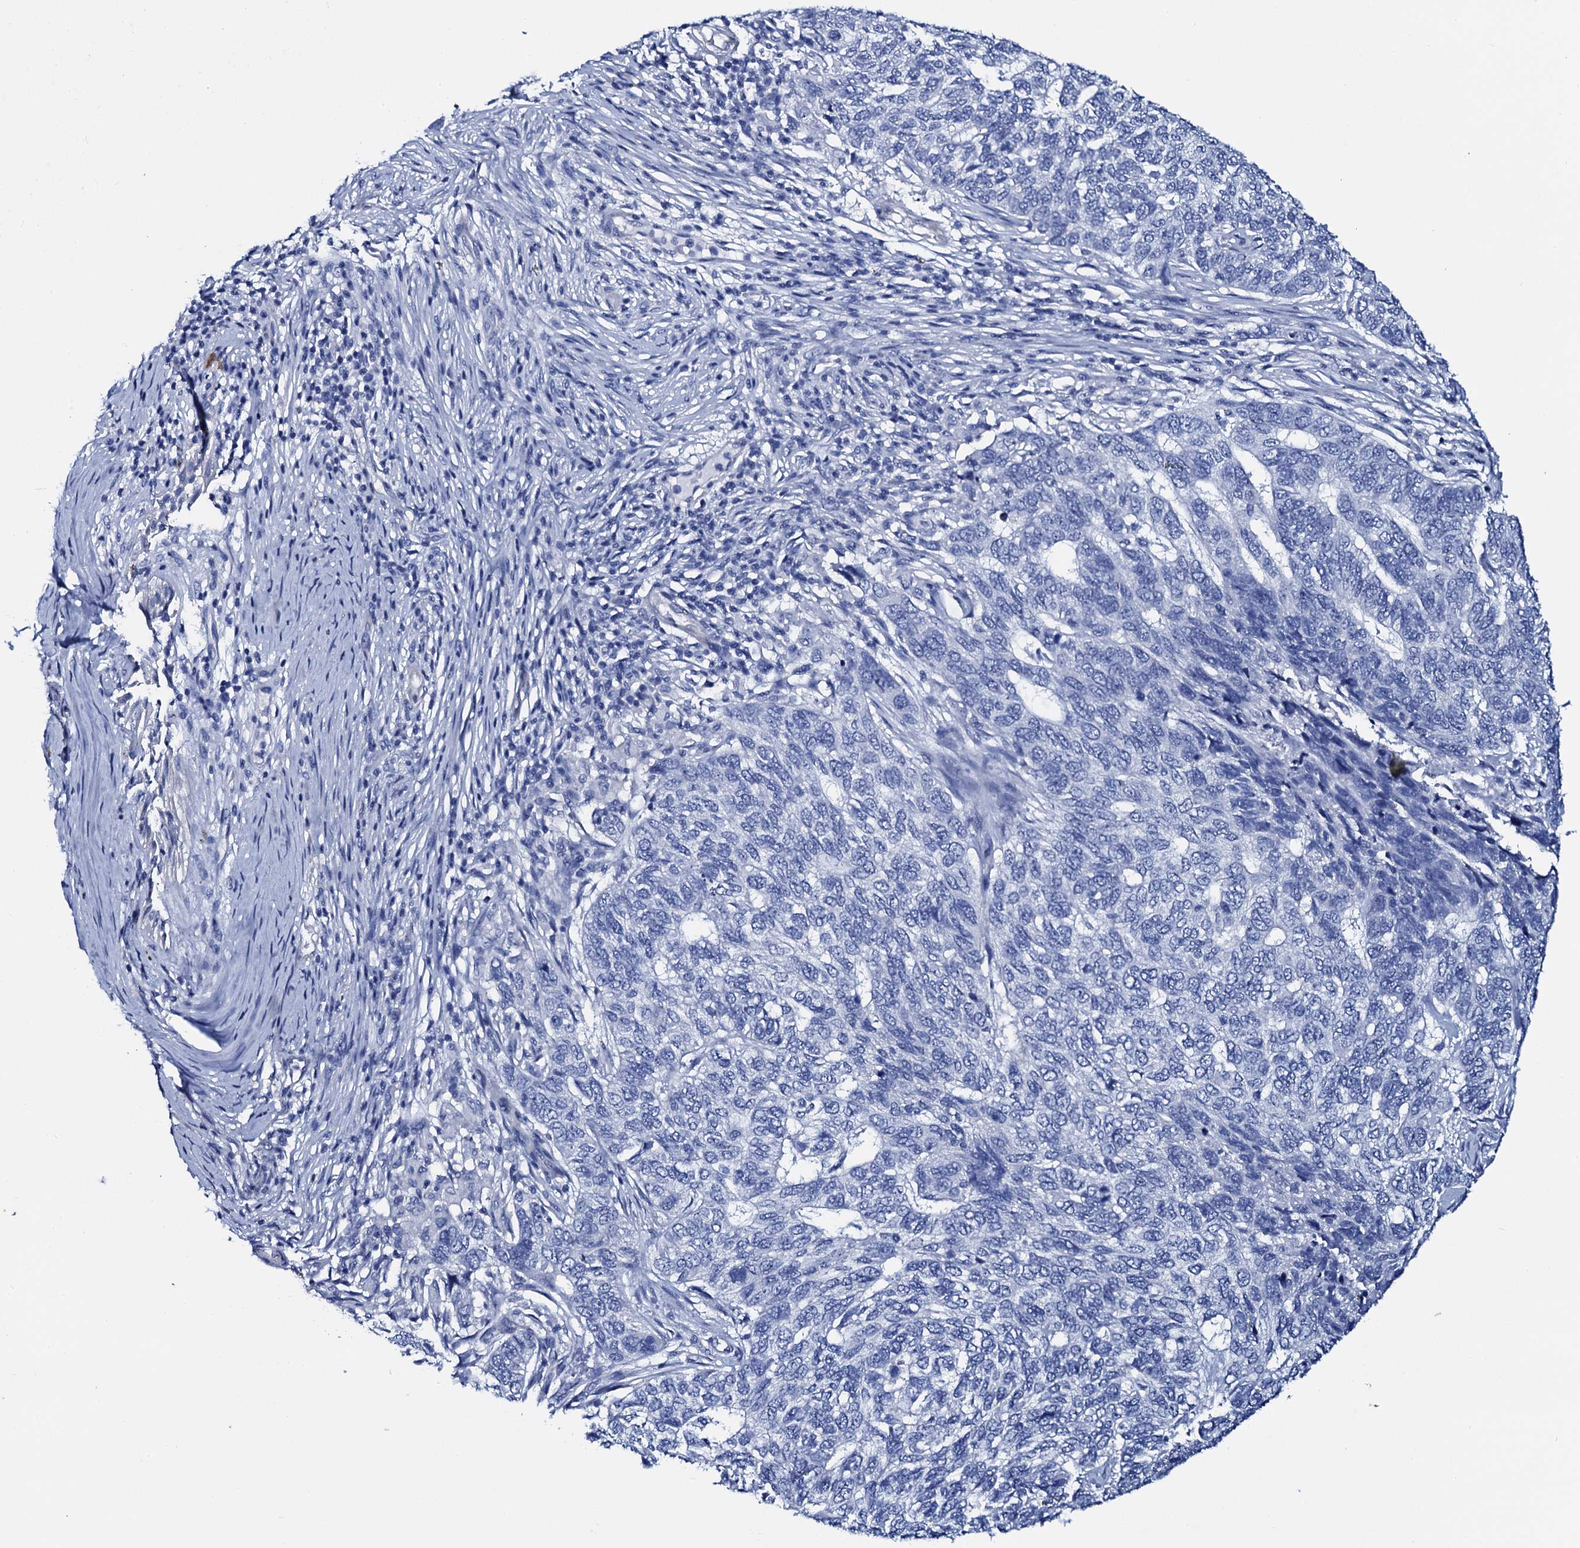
{"staining": {"intensity": "negative", "quantity": "none", "location": "none"}, "tissue": "skin cancer", "cell_type": "Tumor cells", "image_type": "cancer", "snomed": [{"axis": "morphology", "description": "Basal cell carcinoma"}, {"axis": "topography", "description": "Skin"}], "caption": "An image of basal cell carcinoma (skin) stained for a protein demonstrates no brown staining in tumor cells.", "gene": "GYS2", "patient": {"sex": "female", "age": 65}}